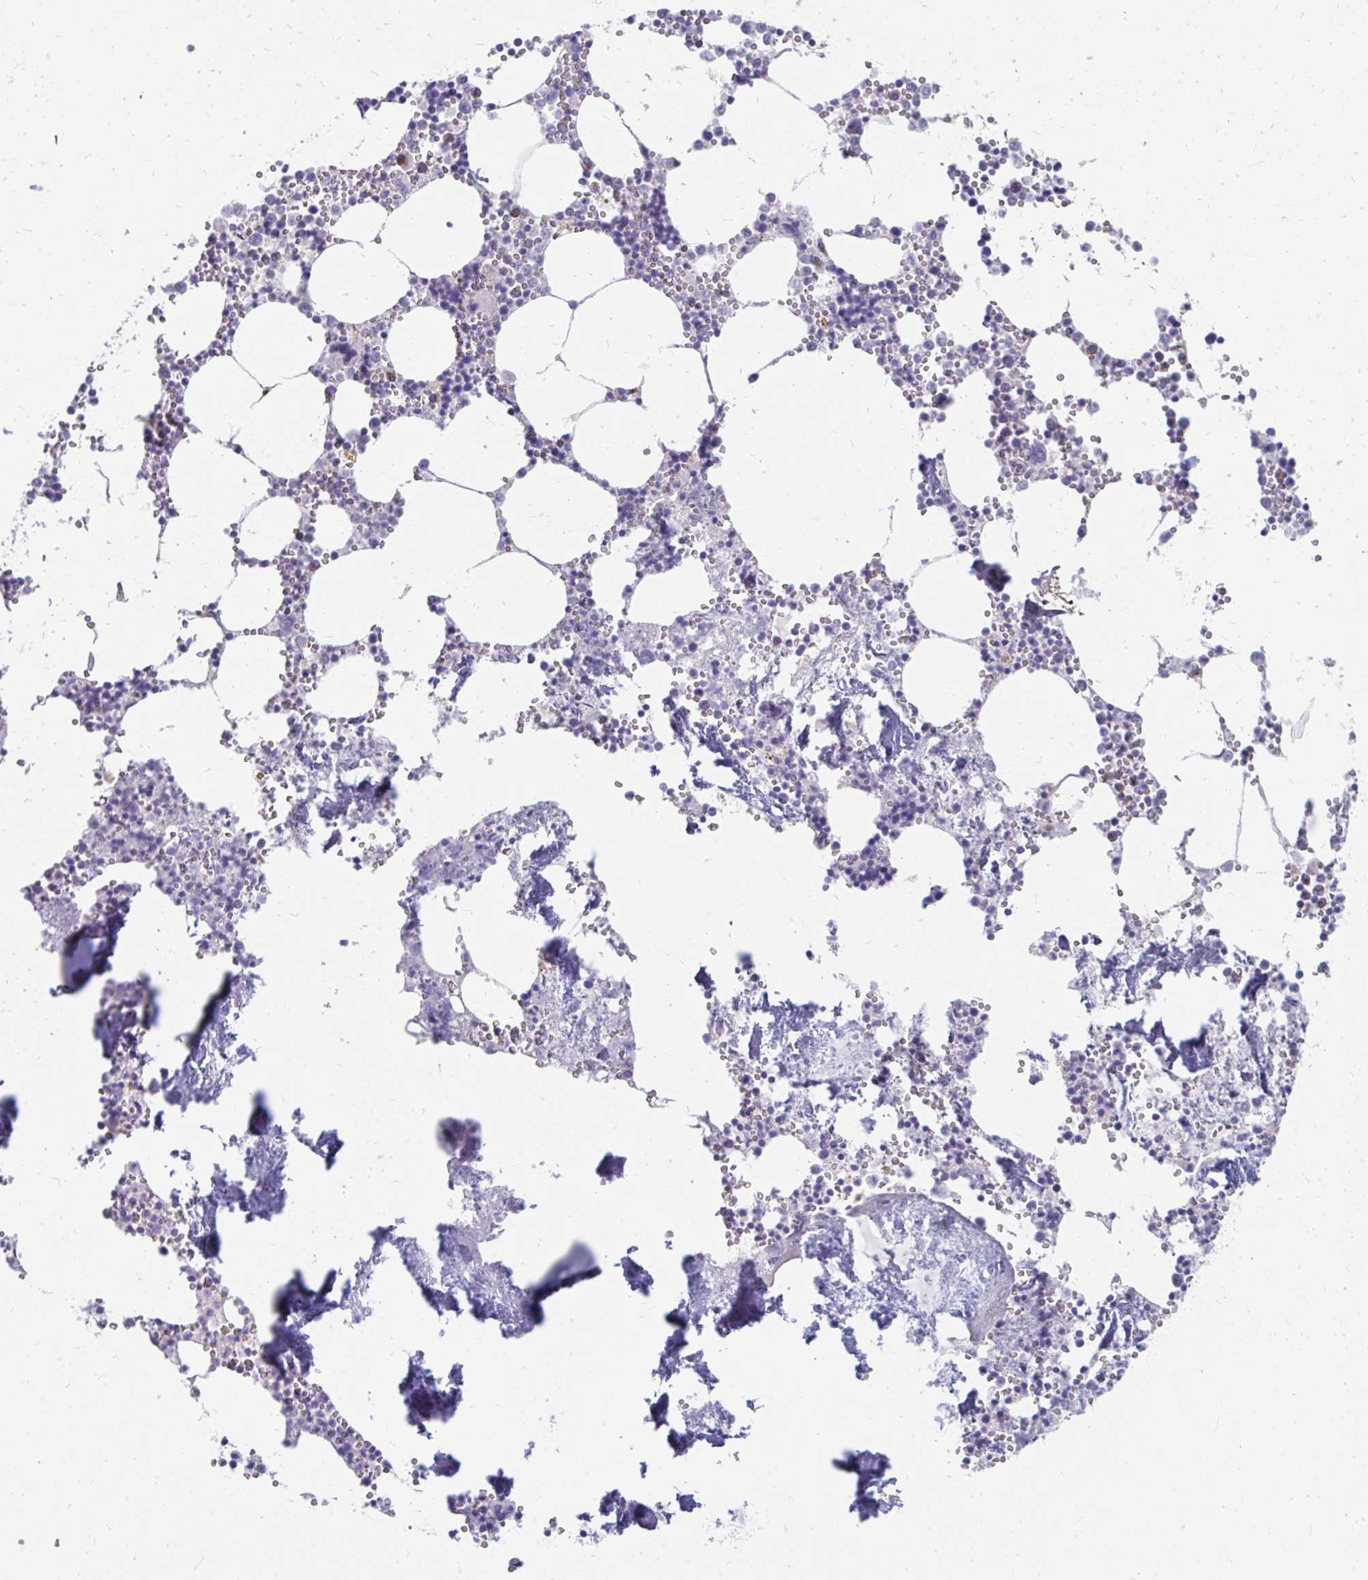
{"staining": {"intensity": "moderate", "quantity": "<25%", "location": "cytoplasmic/membranous"}, "tissue": "bone marrow", "cell_type": "Hematopoietic cells", "image_type": "normal", "snomed": [{"axis": "morphology", "description": "Normal tissue, NOS"}, {"axis": "topography", "description": "Bone marrow"}], "caption": "Immunohistochemistry staining of unremarkable bone marrow, which demonstrates low levels of moderate cytoplasmic/membranous expression in about <25% of hematopoietic cells indicating moderate cytoplasmic/membranous protein staining. The staining was performed using DAB (brown) for protein detection and nuclei were counterstained in hematoxylin (blue).", "gene": "PABIR3", "patient": {"sex": "male", "age": 54}}